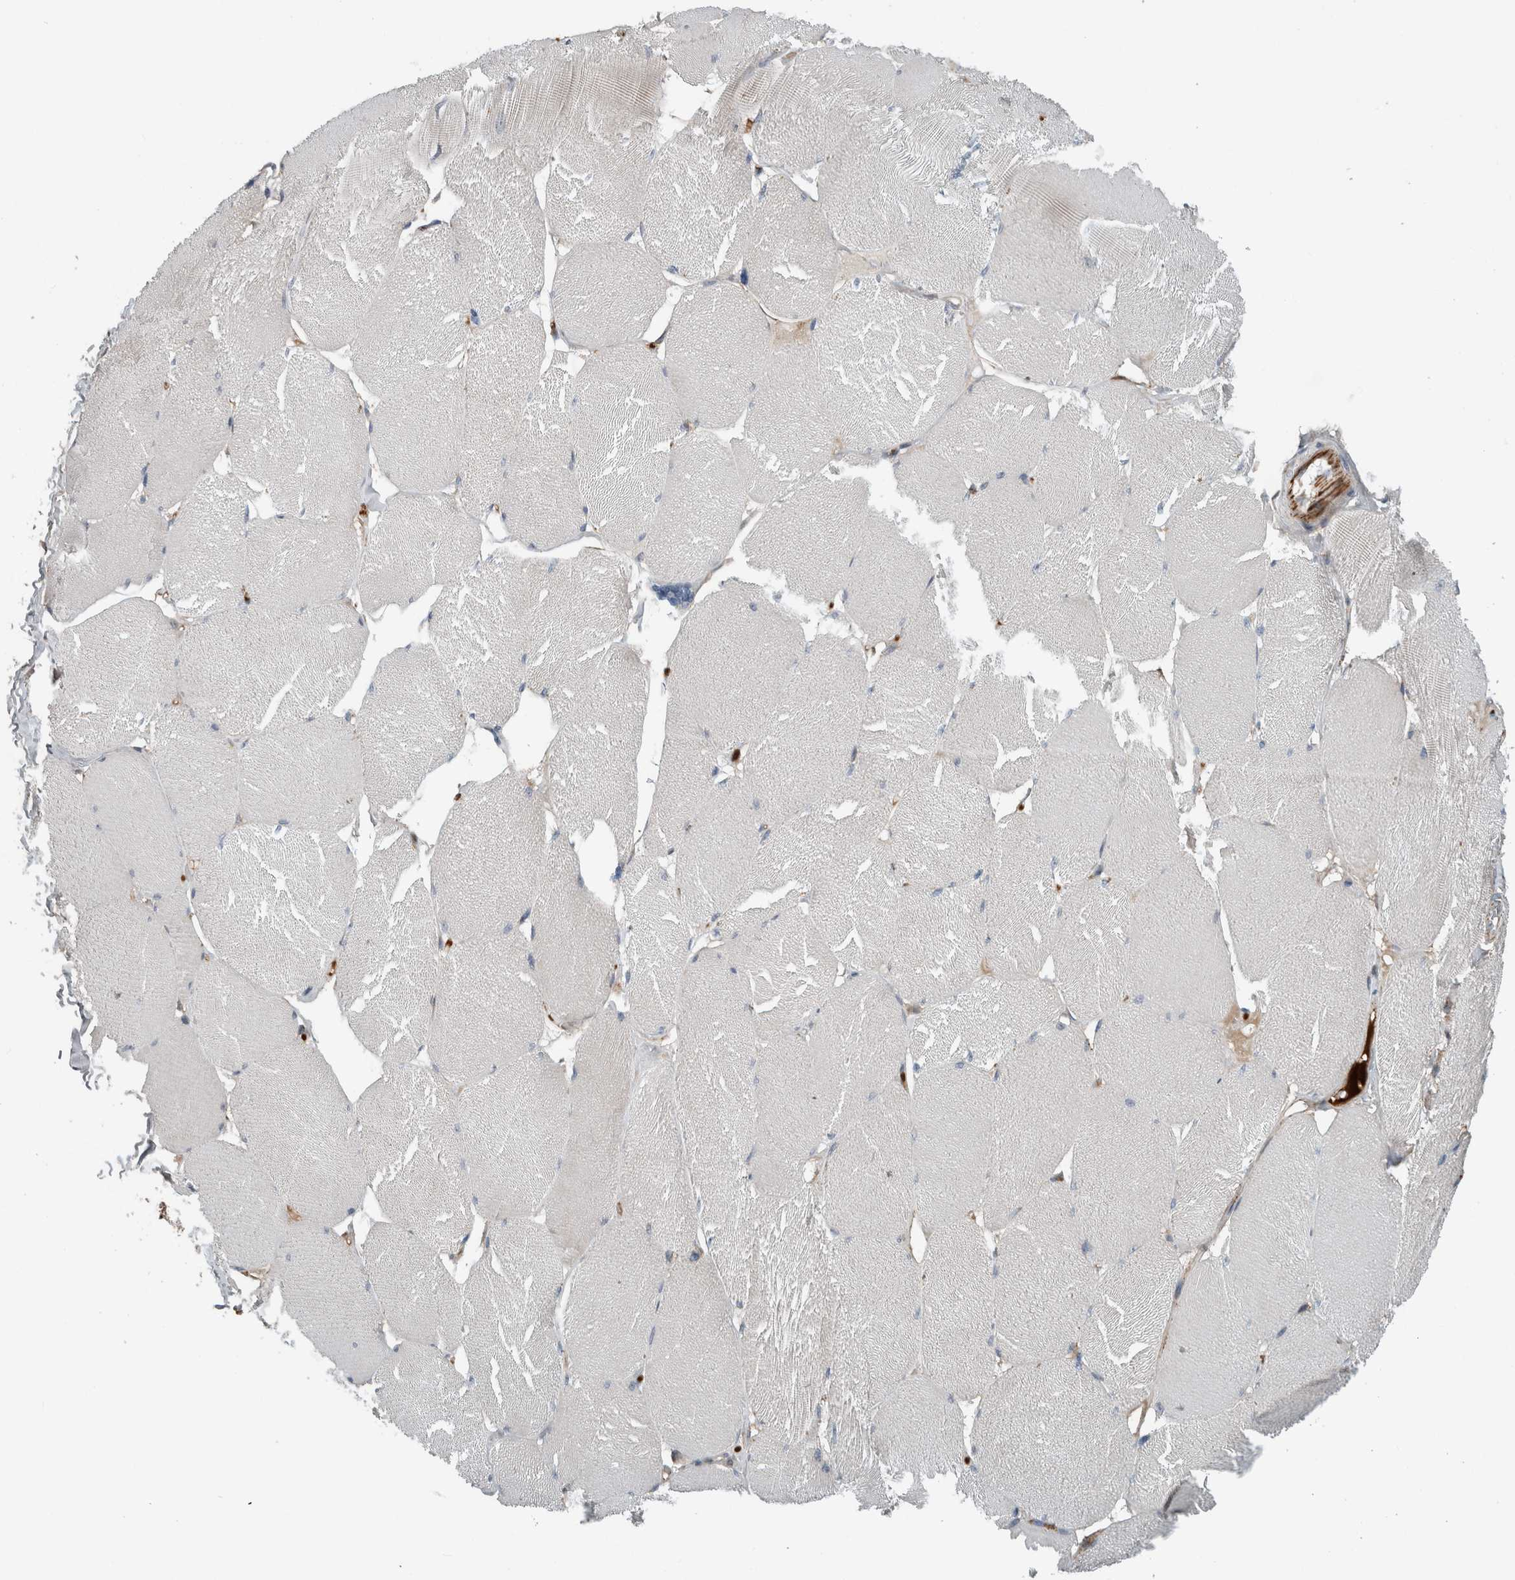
{"staining": {"intensity": "negative", "quantity": "none", "location": "none"}, "tissue": "skeletal muscle", "cell_type": "Myocytes", "image_type": "normal", "snomed": [{"axis": "morphology", "description": "Normal tissue, NOS"}, {"axis": "topography", "description": "Skin"}, {"axis": "topography", "description": "Skeletal muscle"}], "caption": "Myocytes show no significant protein expression in normal skeletal muscle.", "gene": "FN1", "patient": {"sex": "male", "age": 83}}